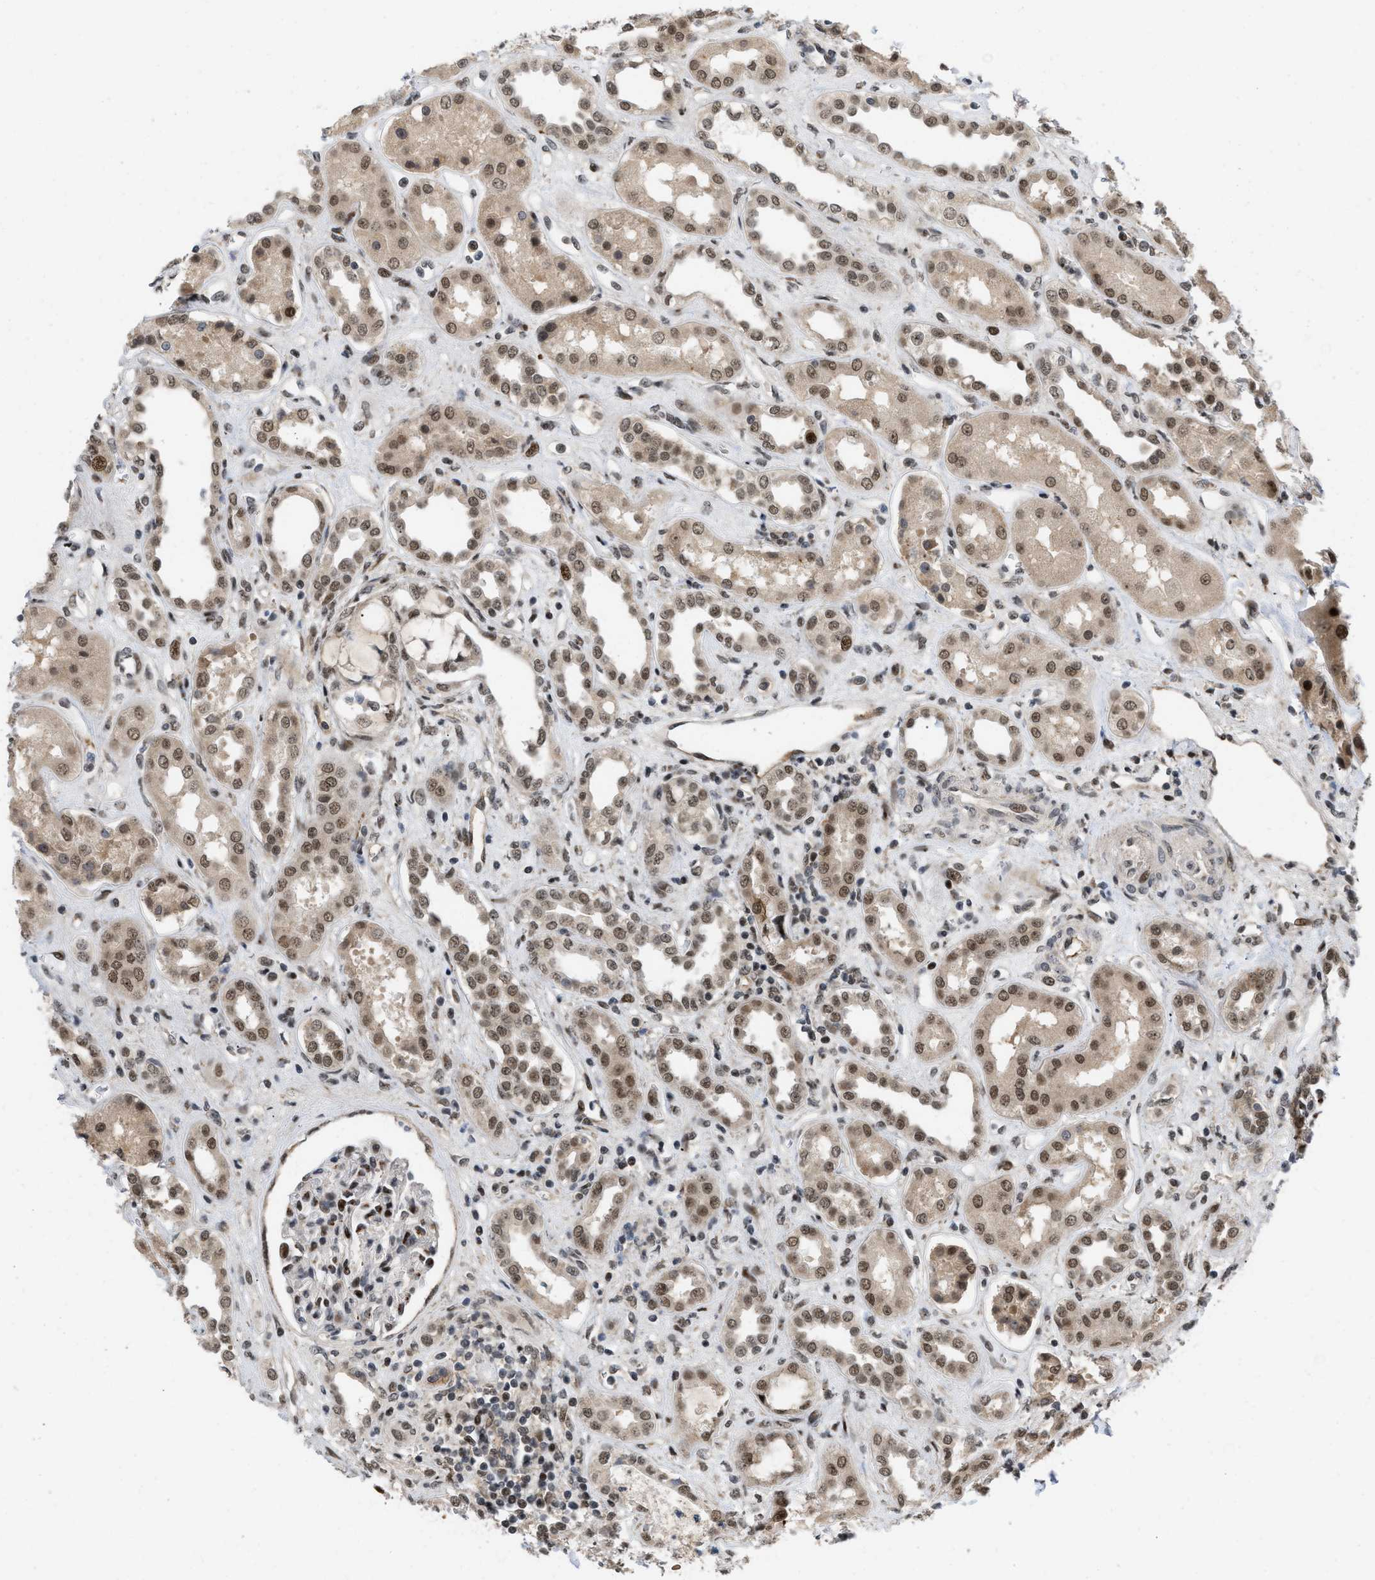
{"staining": {"intensity": "strong", "quantity": "25%-75%", "location": "nuclear"}, "tissue": "kidney", "cell_type": "Cells in glomeruli", "image_type": "normal", "snomed": [{"axis": "morphology", "description": "Normal tissue, NOS"}, {"axis": "topography", "description": "Kidney"}], "caption": "This is an image of IHC staining of benign kidney, which shows strong expression in the nuclear of cells in glomeruli.", "gene": "ANKRD11", "patient": {"sex": "male", "age": 59}}